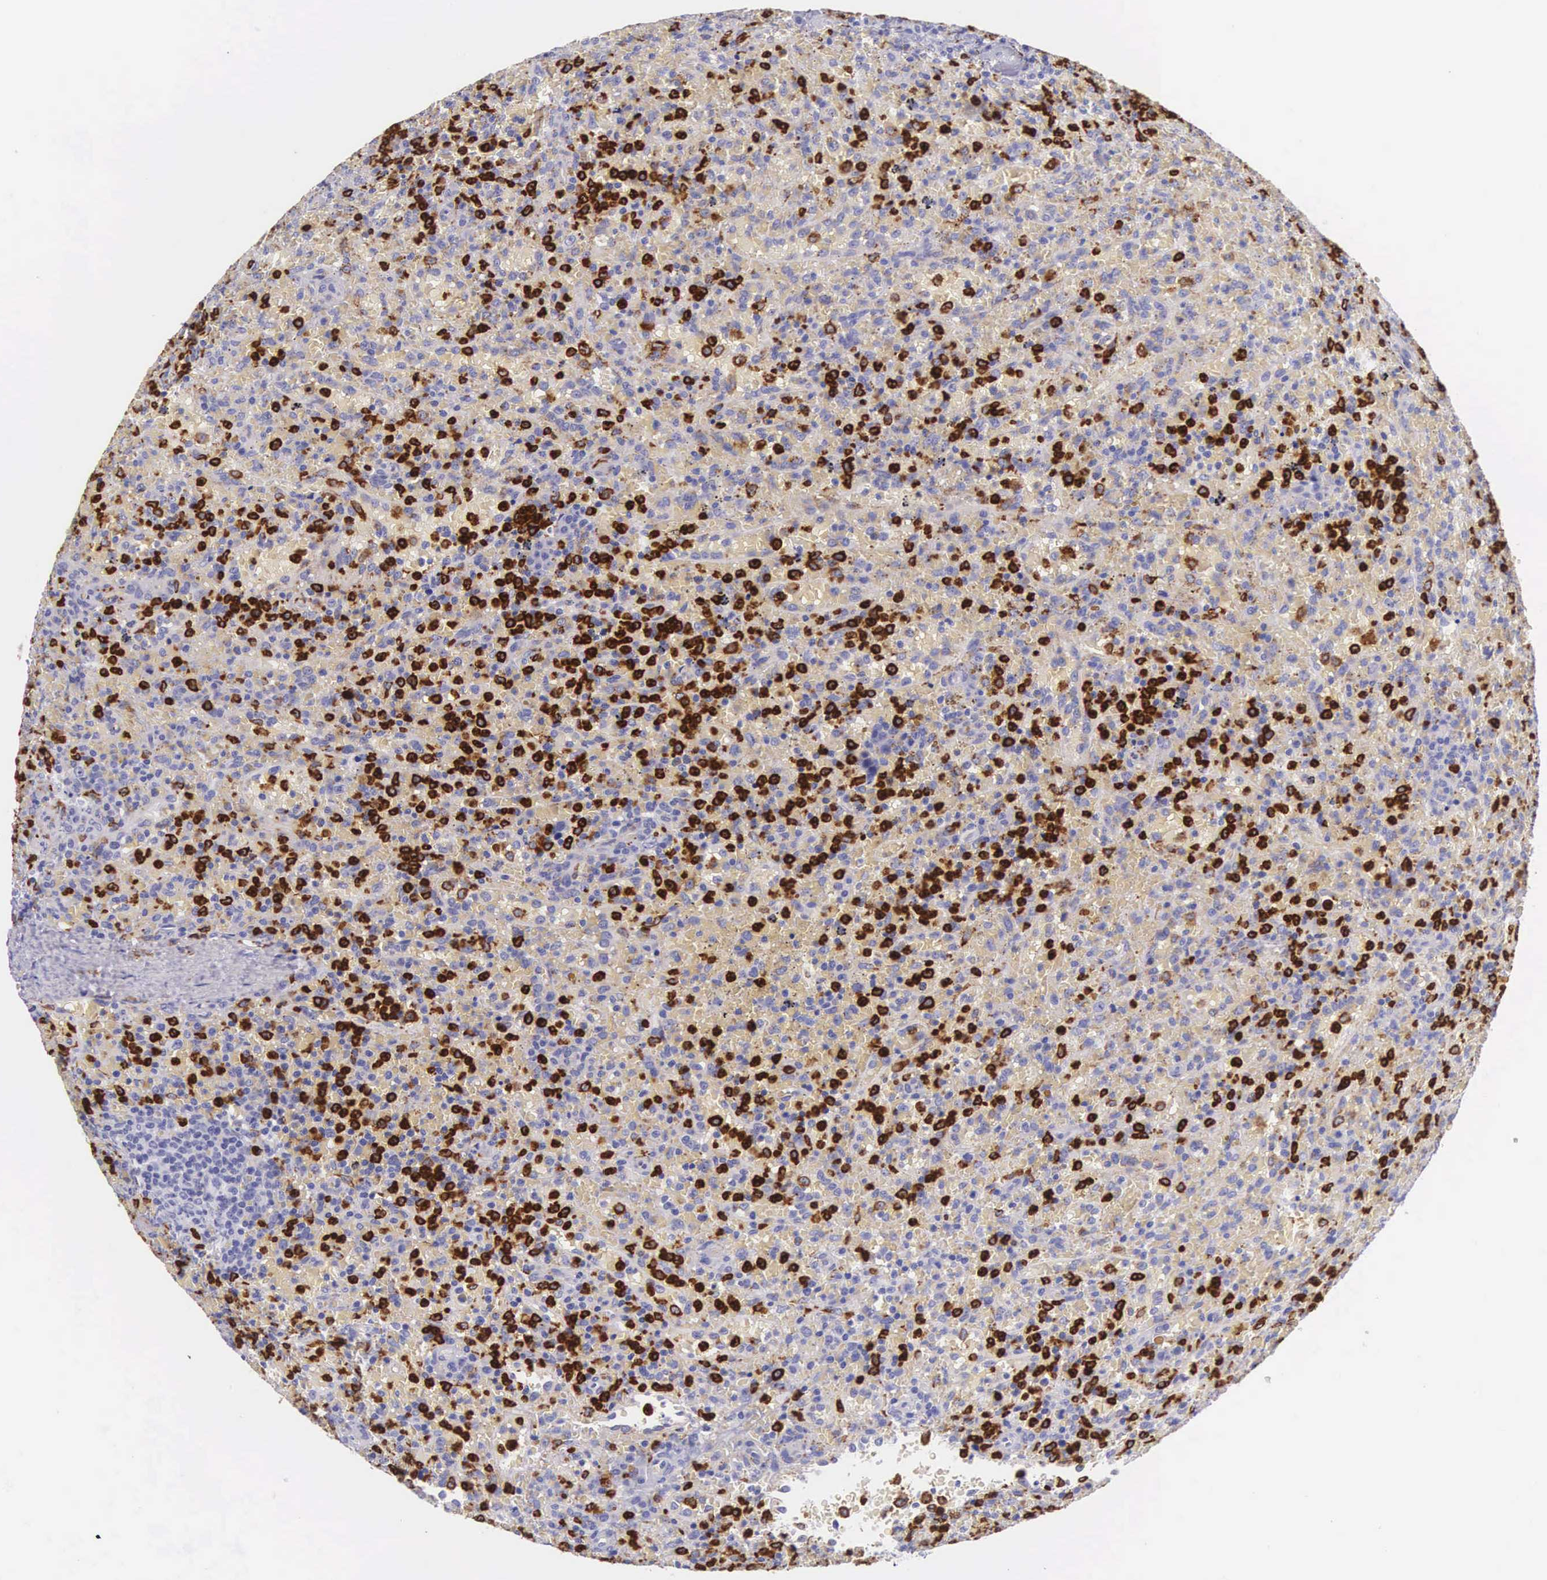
{"staining": {"intensity": "negative", "quantity": "none", "location": "none"}, "tissue": "lymphoma", "cell_type": "Tumor cells", "image_type": "cancer", "snomed": [{"axis": "morphology", "description": "Malignant lymphoma, non-Hodgkin's type, High grade"}, {"axis": "topography", "description": "Spleen"}, {"axis": "topography", "description": "Lymph node"}], "caption": "The immunohistochemistry (IHC) image has no significant expression in tumor cells of high-grade malignant lymphoma, non-Hodgkin's type tissue.", "gene": "FCN1", "patient": {"sex": "female", "age": 70}}